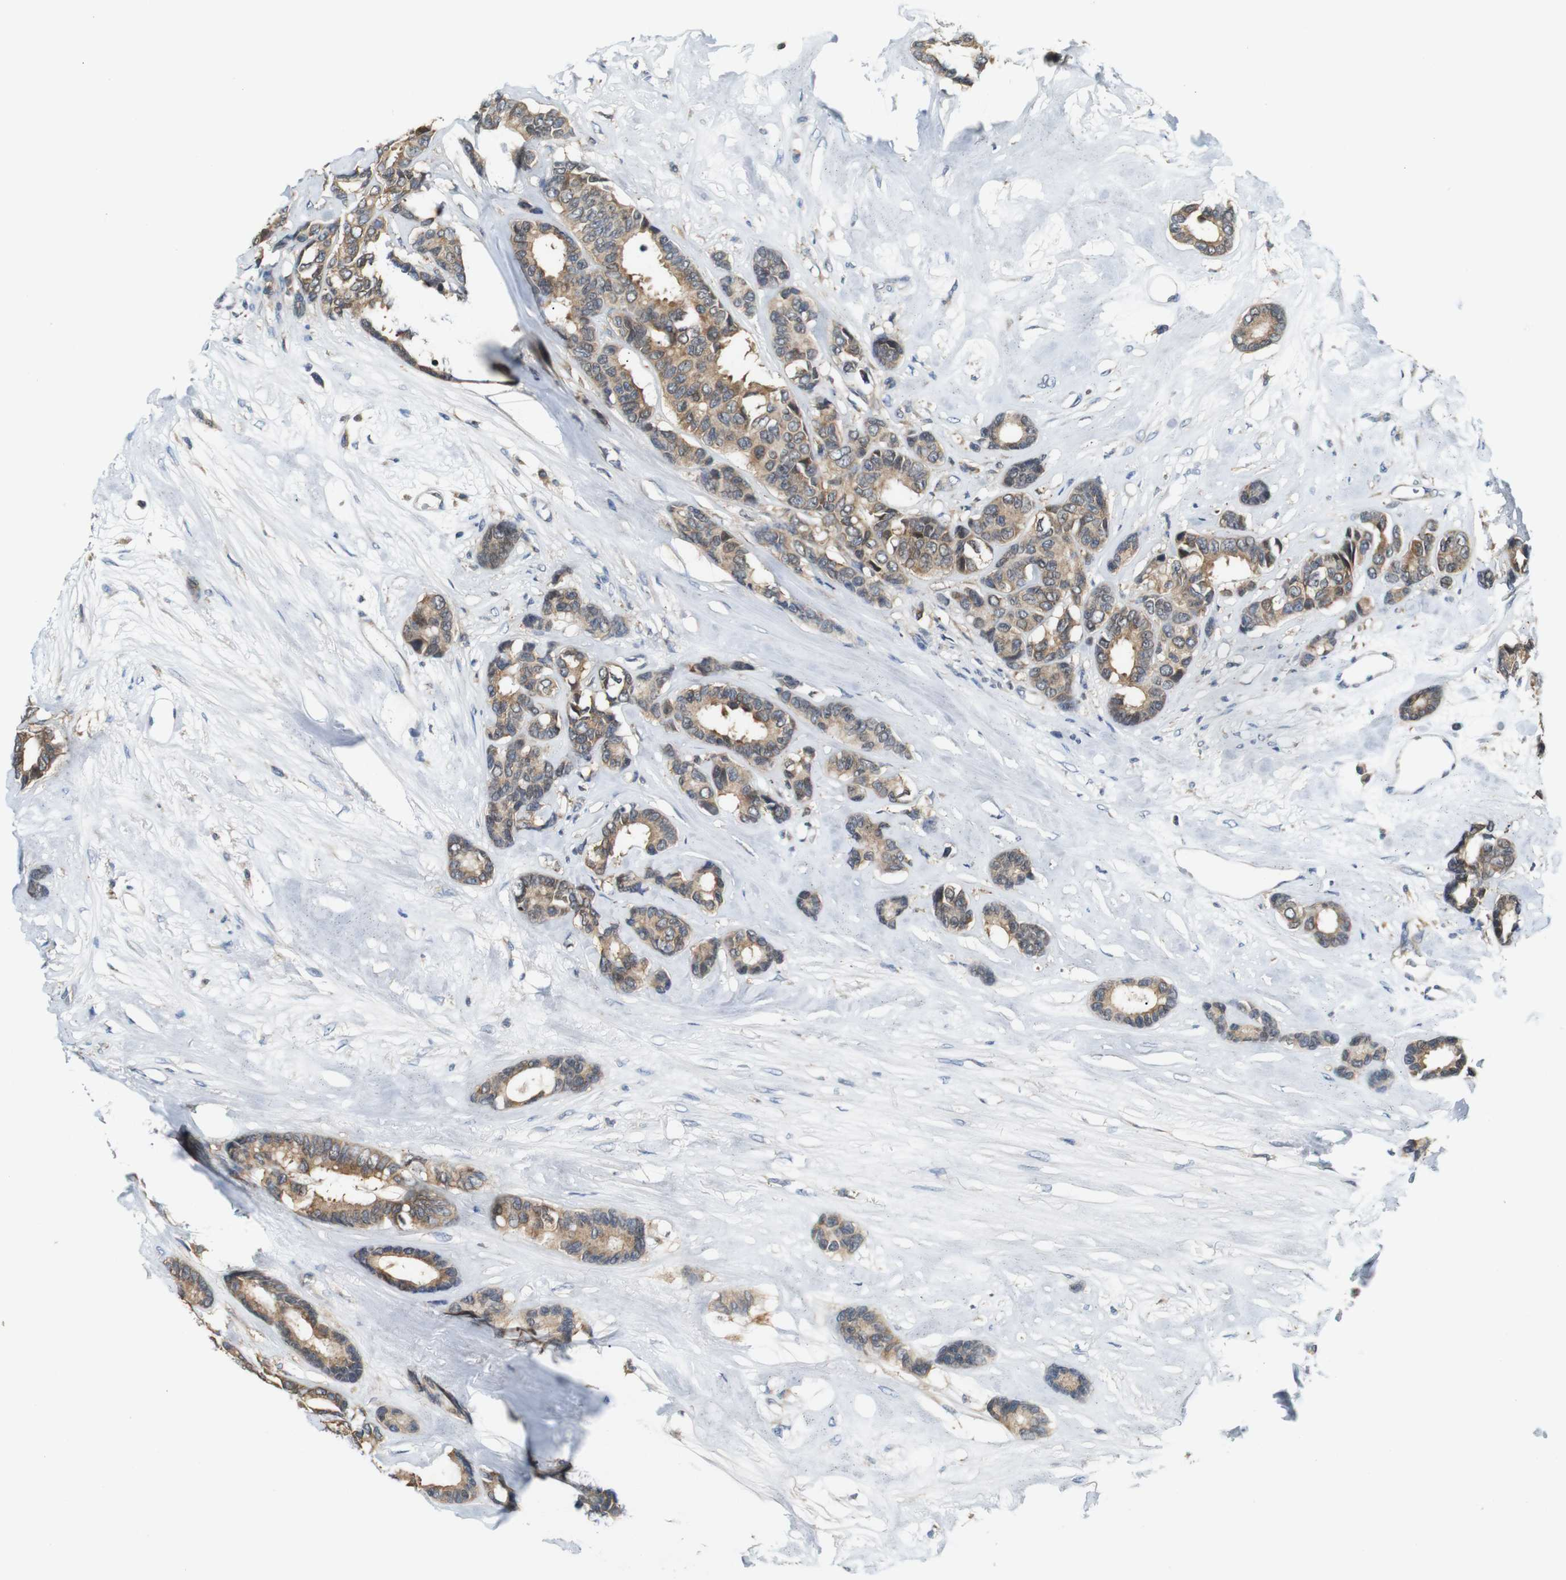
{"staining": {"intensity": "moderate", "quantity": ">75%", "location": "cytoplasmic/membranous"}, "tissue": "breast cancer", "cell_type": "Tumor cells", "image_type": "cancer", "snomed": [{"axis": "morphology", "description": "Duct carcinoma"}, {"axis": "topography", "description": "Breast"}], "caption": "Breast cancer (infiltrating ductal carcinoma) was stained to show a protein in brown. There is medium levels of moderate cytoplasmic/membranous staining in about >75% of tumor cells. The protein is shown in brown color, while the nuclei are stained blue.", "gene": "NEBL", "patient": {"sex": "female", "age": 87}}